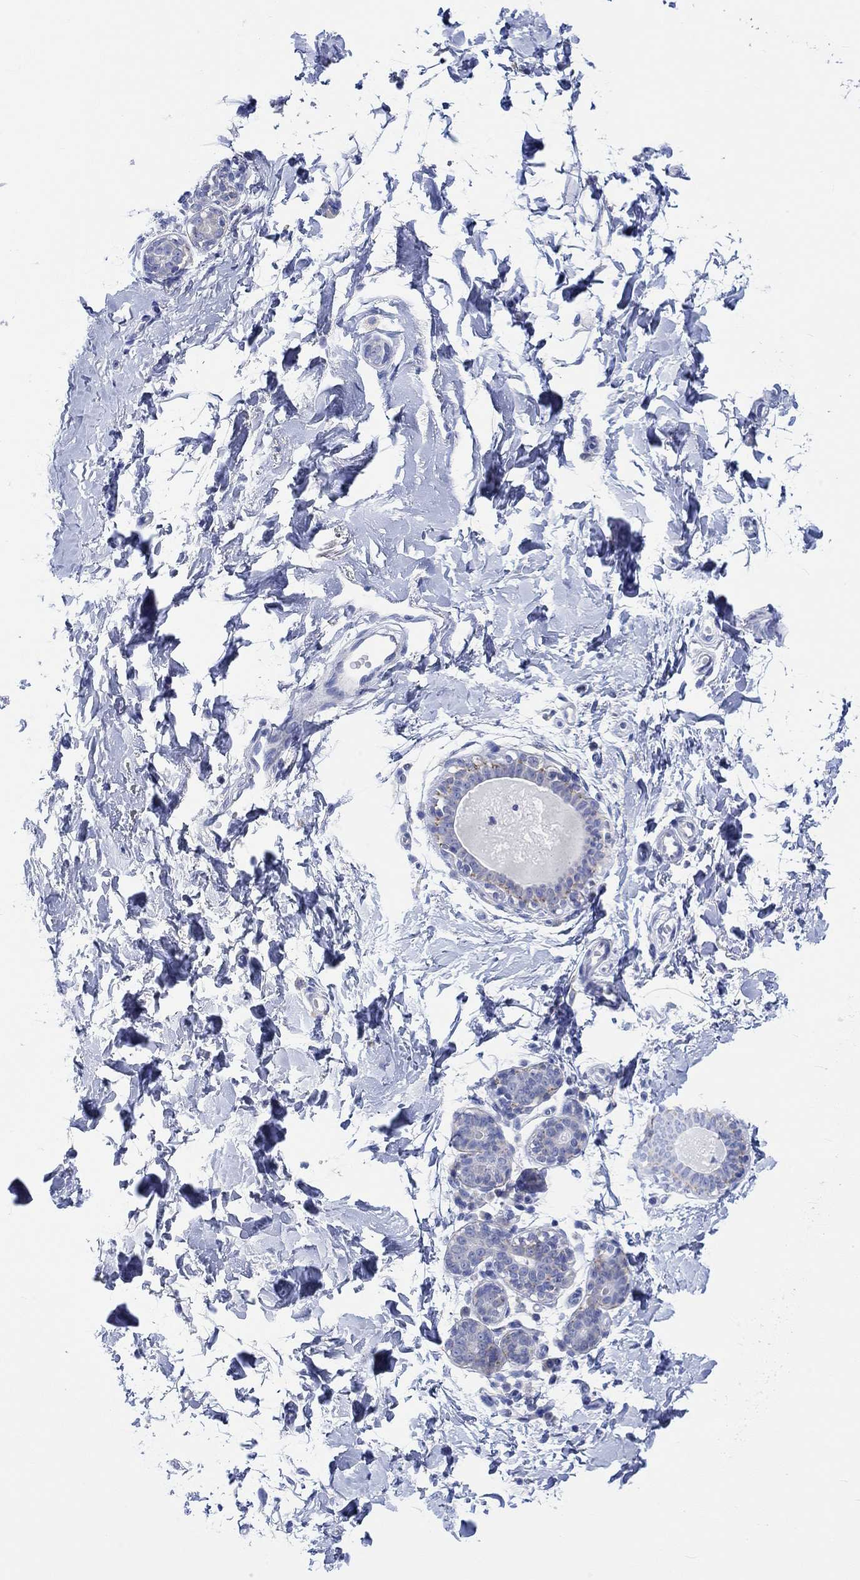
{"staining": {"intensity": "negative", "quantity": "none", "location": "none"}, "tissue": "breast", "cell_type": "Adipocytes", "image_type": "normal", "snomed": [{"axis": "morphology", "description": "Normal tissue, NOS"}, {"axis": "topography", "description": "Breast"}], "caption": "Normal breast was stained to show a protein in brown. There is no significant expression in adipocytes. (Immunohistochemistry, brightfield microscopy, high magnification).", "gene": "REEP6", "patient": {"sex": "female", "age": 37}}